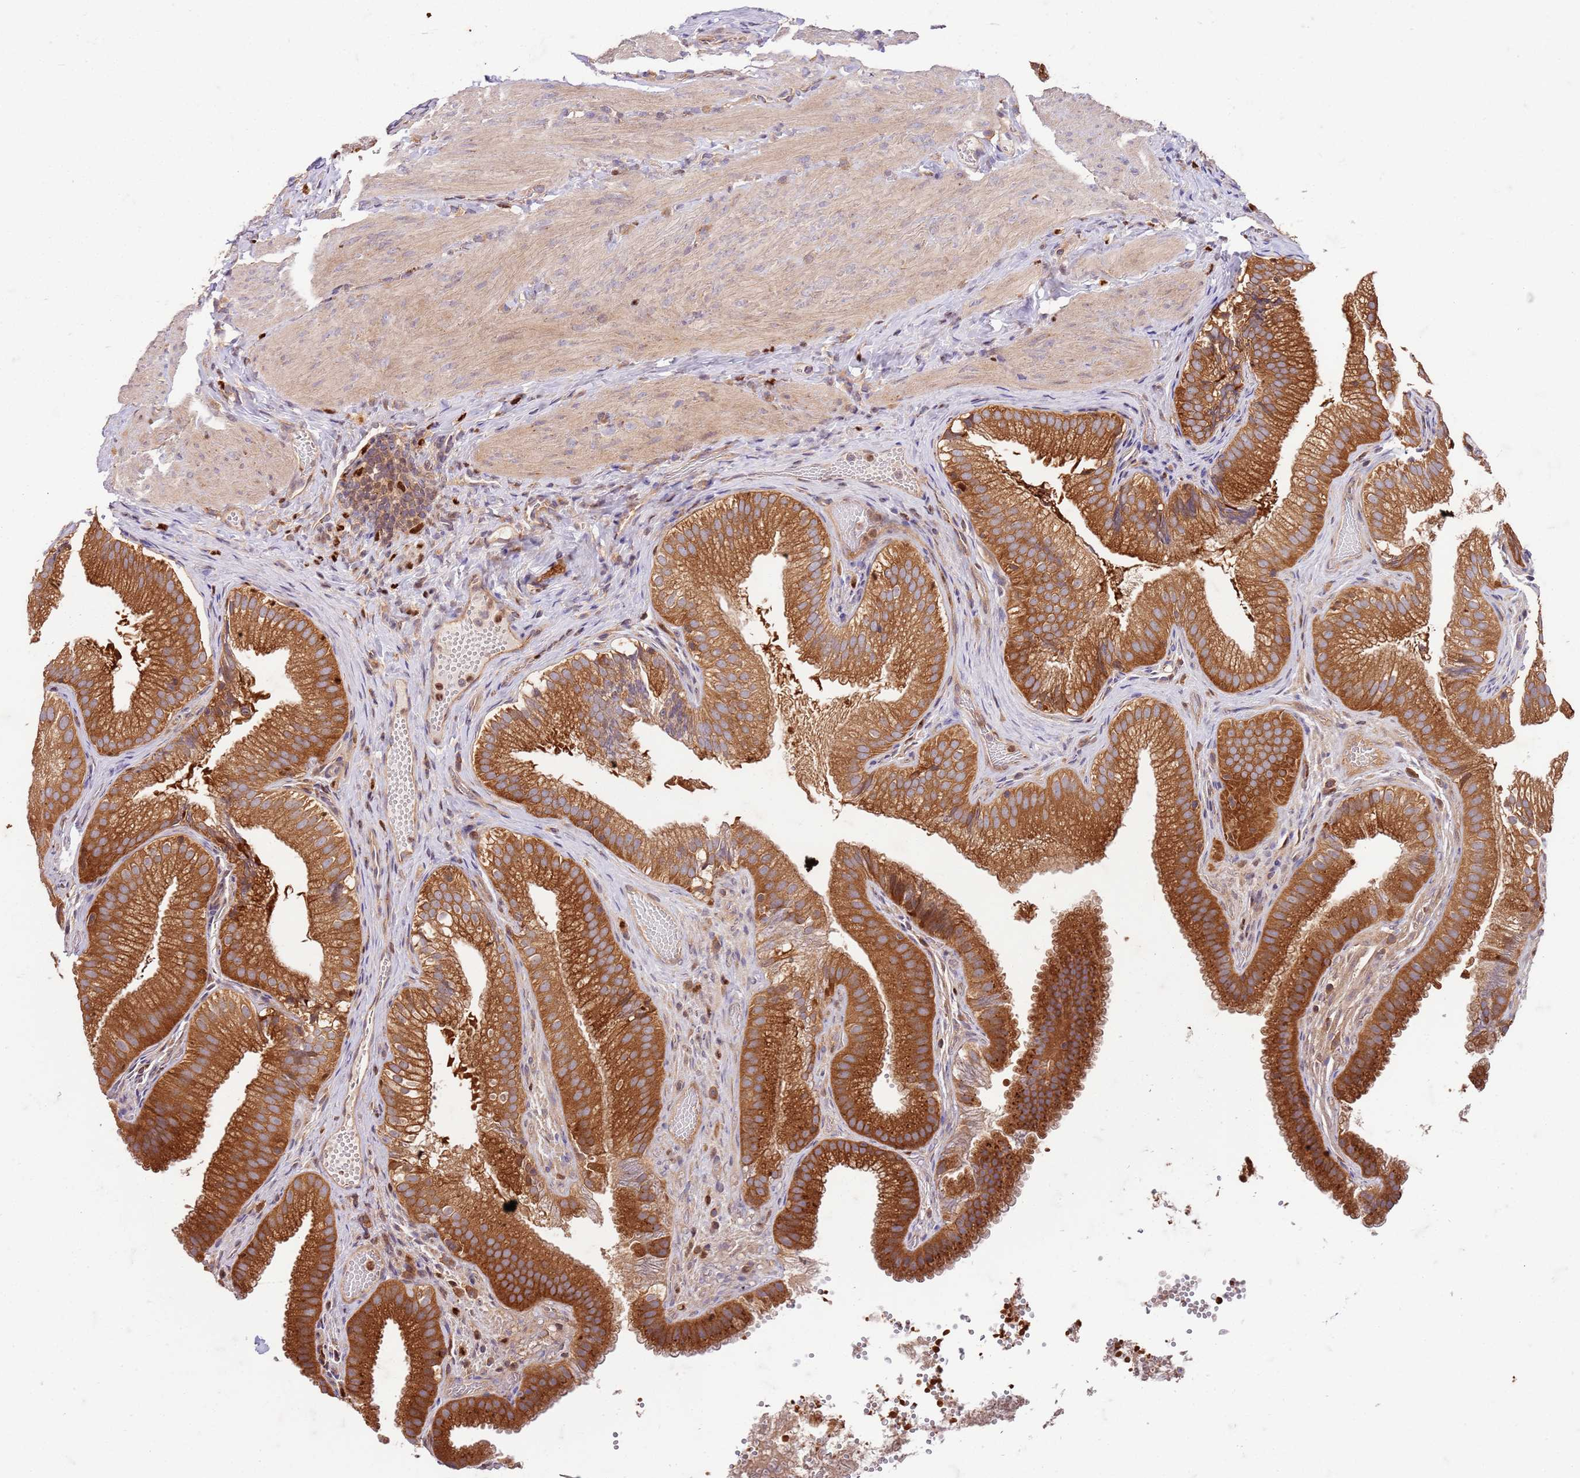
{"staining": {"intensity": "strong", "quantity": ">75%", "location": "cytoplasmic/membranous"}, "tissue": "gallbladder", "cell_type": "Glandular cells", "image_type": "normal", "snomed": [{"axis": "morphology", "description": "Normal tissue, NOS"}, {"axis": "topography", "description": "Gallbladder"}], "caption": "Human gallbladder stained with a brown dye demonstrates strong cytoplasmic/membranous positive positivity in approximately >75% of glandular cells.", "gene": "OSBP", "patient": {"sex": "female", "age": 30}}